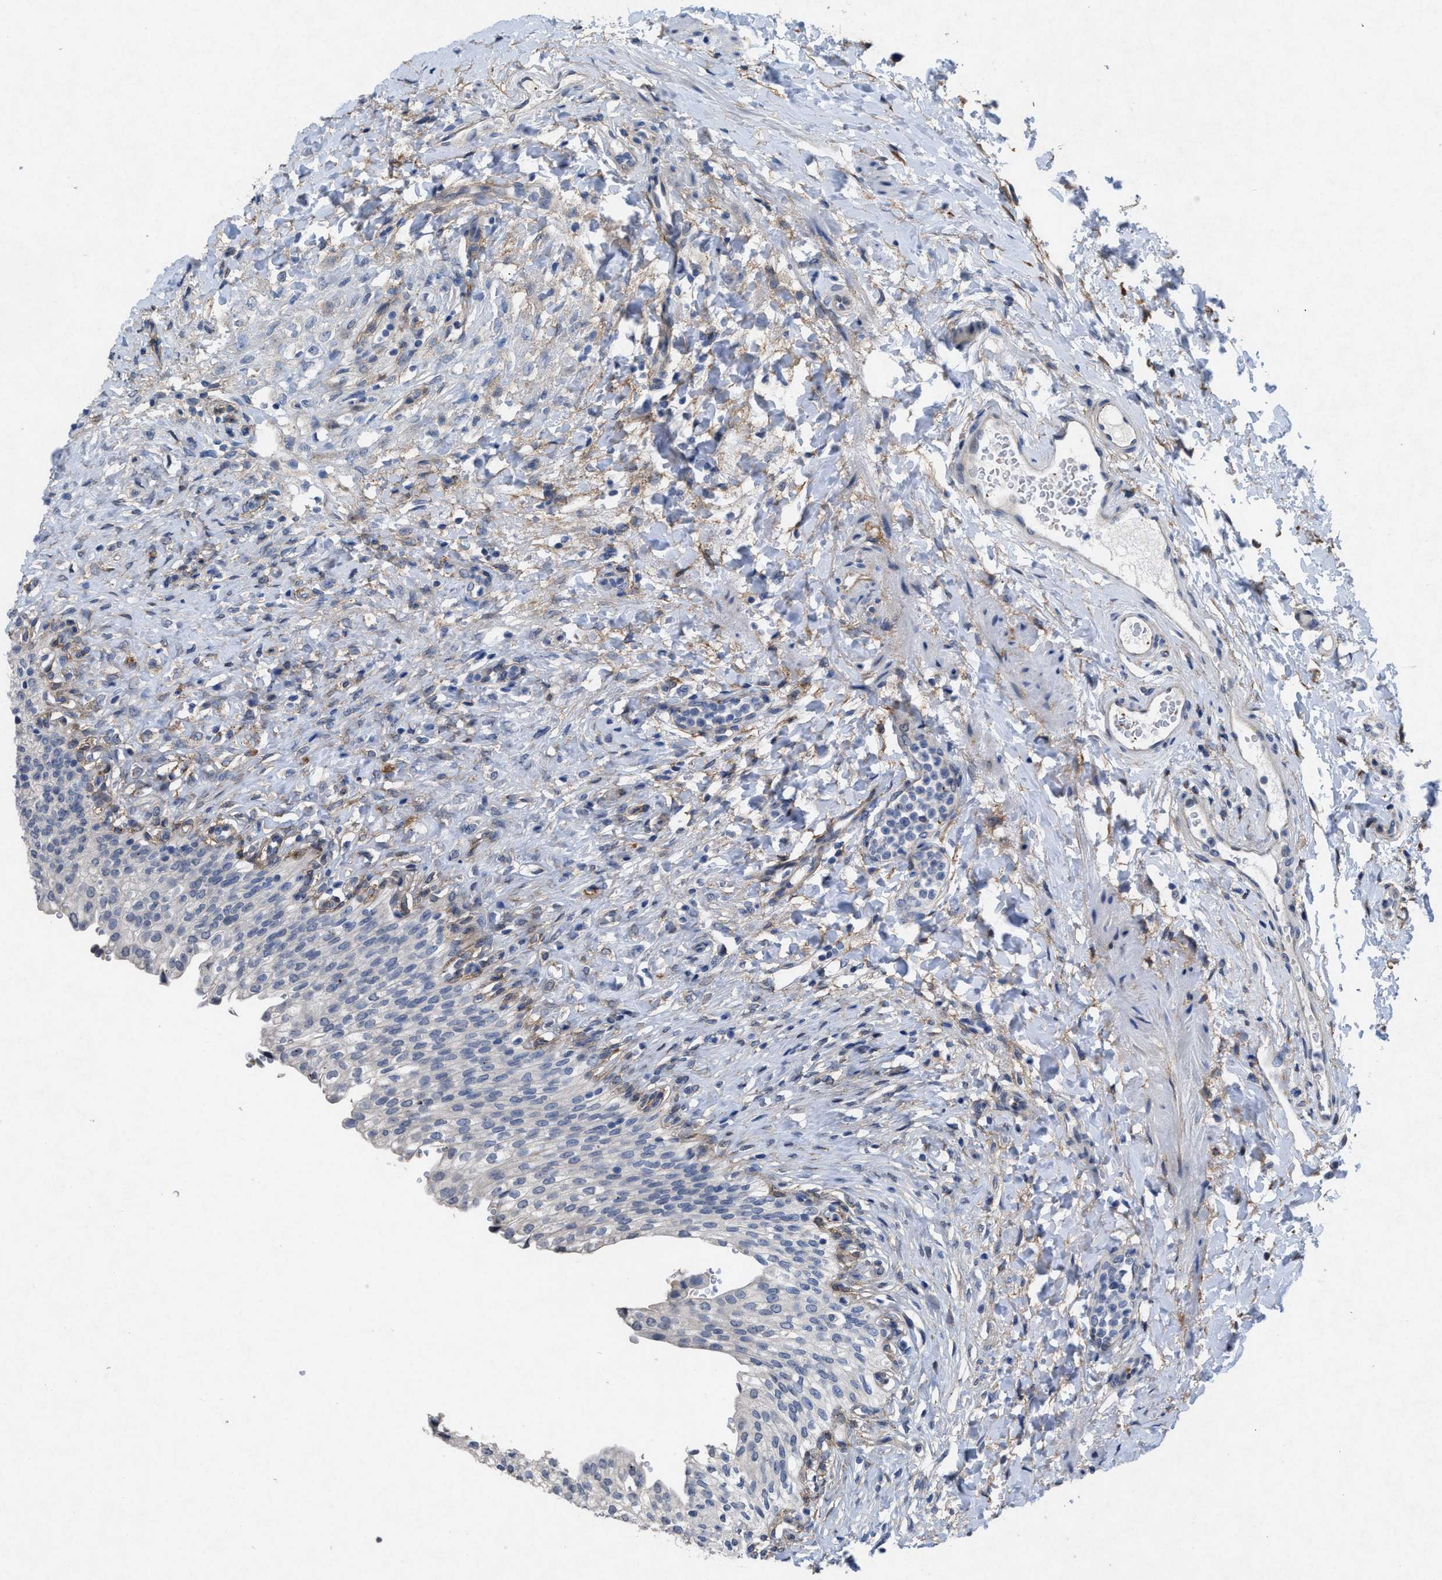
{"staining": {"intensity": "negative", "quantity": "none", "location": "none"}, "tissue": "urinary bladder", "cell_type": "Urothelial cells", "image_type": "normal", "snomed": [{"axis": "morphology", "description": "Urothelial carcinoma, High grade"}, {"axis": "topography", "description": "Urinary bladder"}], "caption": "This image is of benign urinary bladder stained with IHC to label a protein in brown with the nuclei are counter-stained blue. There is no staining in urothelial cells. (IHC, brightfield microscopy, high magnification).", "gene": "PDGFRA", "patient": {"sex": "male", "age": 46}}